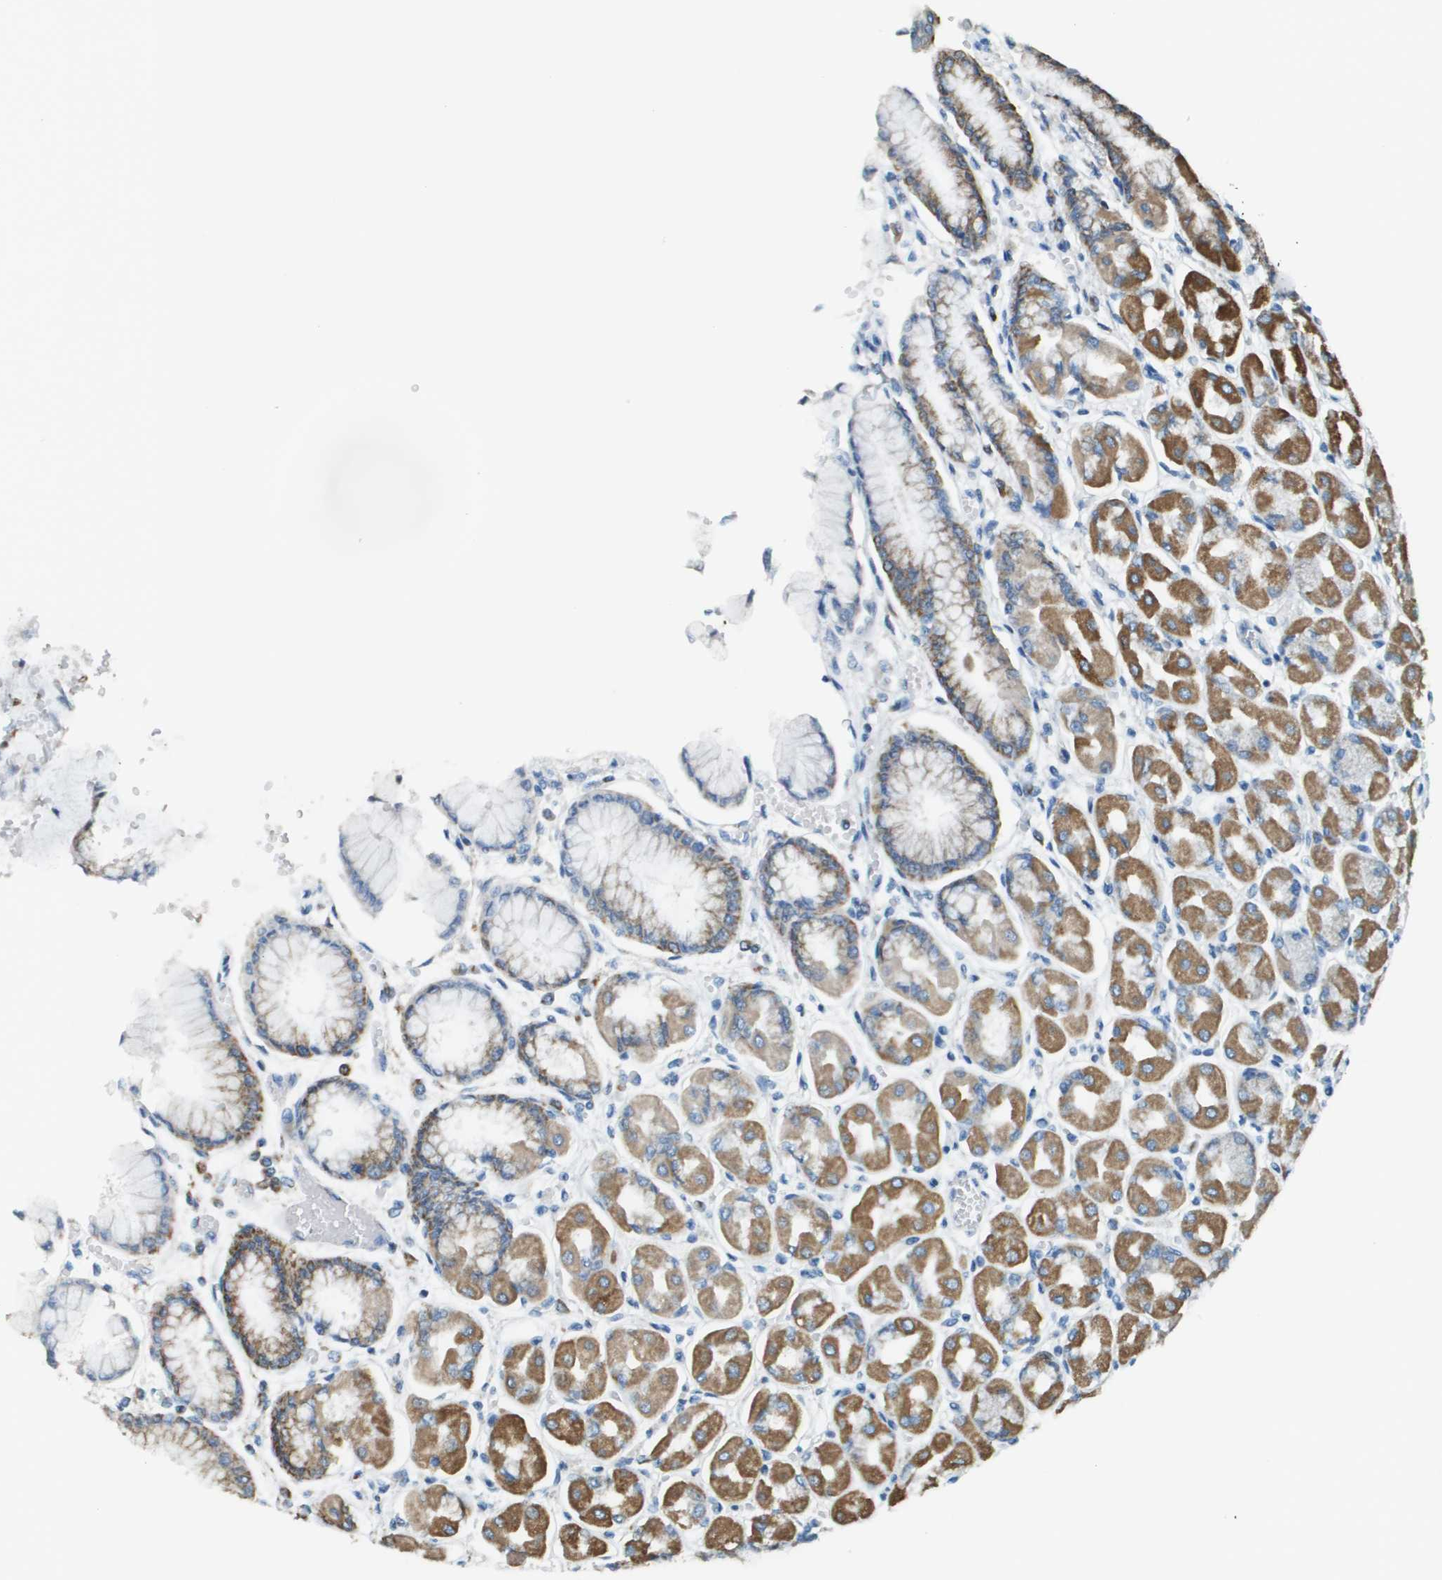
{"staining": {"intensity": "moderate", "quantity": "25%-75%", "location": "cytoplasmic/membranous"}, "tissue": "stomach", "cell_type": "Glandular cells", "image_type": "normal", "snomed": [{"axis": "morphology", "description": "Normal tissue, NOS"}, {"axis": "topography", "description": "Stomach, upper"}], "caption": "About 25%-75% of glandular cells in benign stomach demonstrate moderate cytoplasmic/membranous protein expression as visualized by brown immunohistochemical staining.", "gene": "FH", "patient": {"sex": "female", "age": 56}}